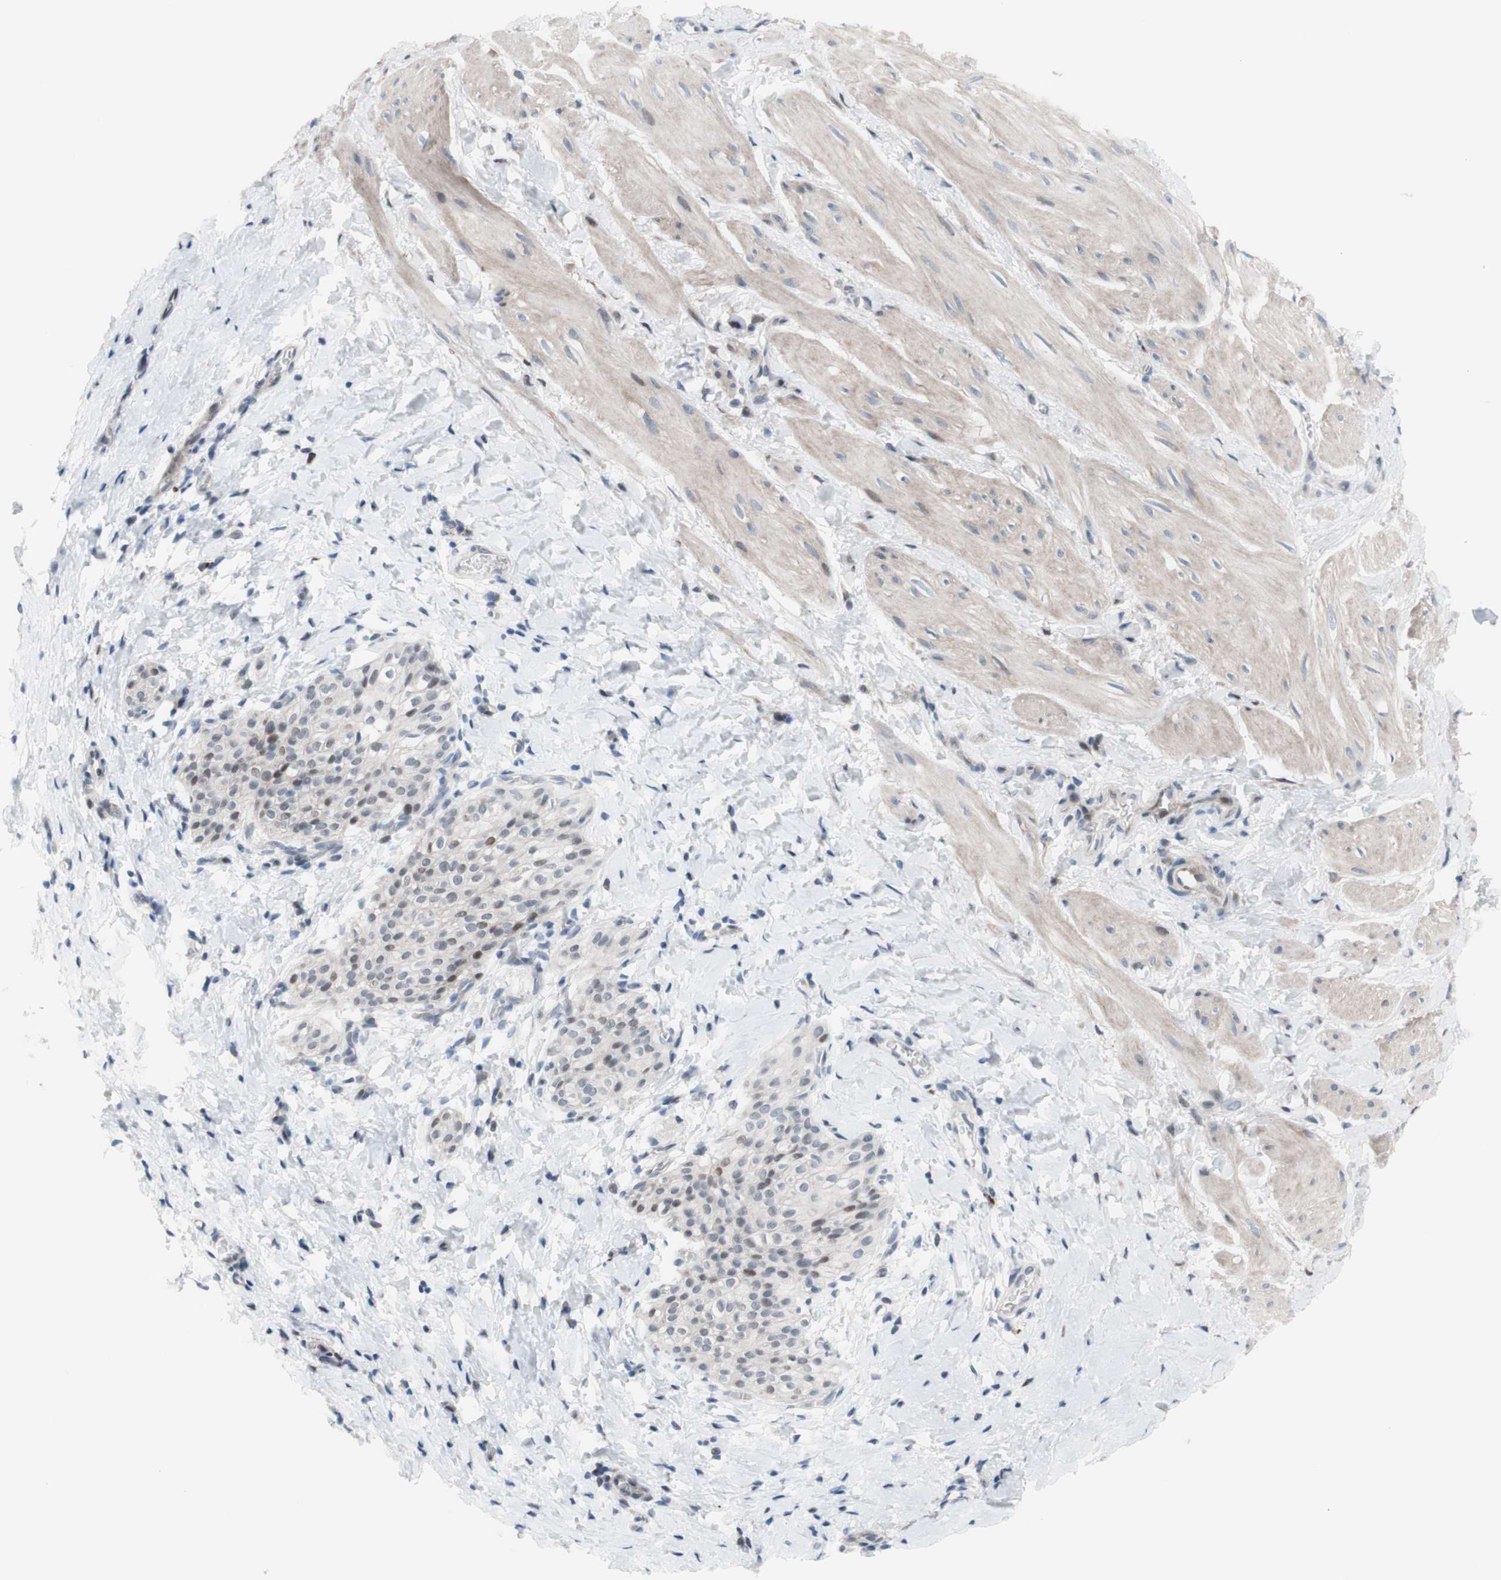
{"staining": {"intensity": "weak", "quantity": "25%-75%", "location": "cytoplasmic/membranous"}, "tissue": "smooth muscle", "cell_type": "Smooth muscle cells", "image_type": "normal", "snomed": [{"axis": "morphology", "description": "Normal tissue, NOS"}, {"axis": "topography", "description": "Smooth muscle"}], "caption": "Smooth muscle stained with DAB (3,3'-diaminobenzidine) immunohistochemistry (IHC) exhibits low levels of weak cytoplasmic/membranous staining in about 25%-75% of smooth muscle cells. The staining was performed using DAB, with brown indicating positive protein expression. Nuclei are stained blue with hematoxylin.", "gene": "PHTF2", "patient": {"sex": "male", "age": 16}}